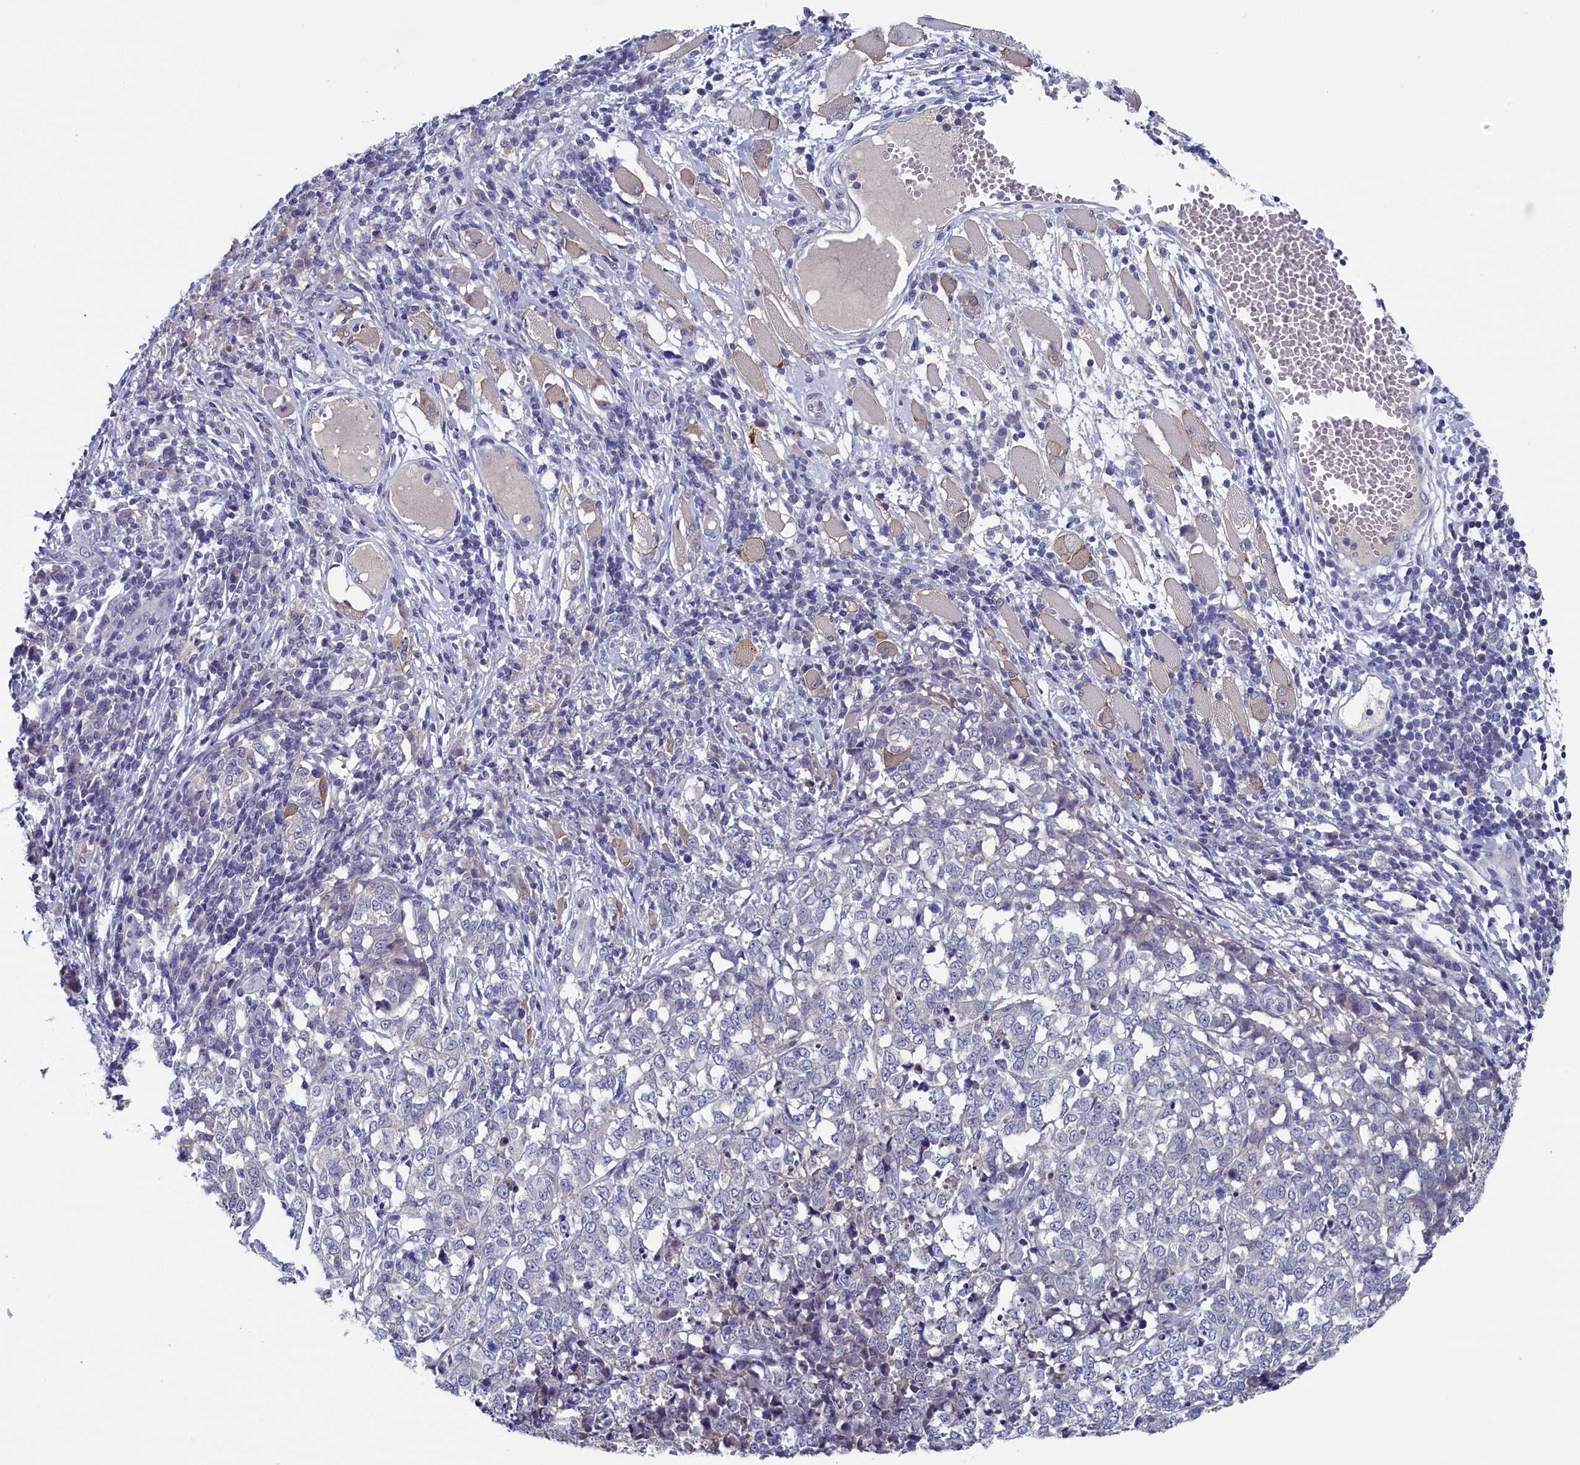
{"staining": {"intensity": "moderate", "quantity": "25%-75%", "location": "cytoplasmic/membranous"}, "tissue": "melanoma", "cell_type": "Tumor cells", "image_type": "cancer", "snomed": [{"axis": "morphology", "description": "Malignant melanoma, NOS"}, {"axis": "topography", "description": "Skin"}], "caption": "The immunohistochemical stain labels moderate cytoplasmic/membranous expression in tumor cells of malignant melanoma tissue.", "gene": "SPATA13", "patient": {"sex": "female", "age": 72}}